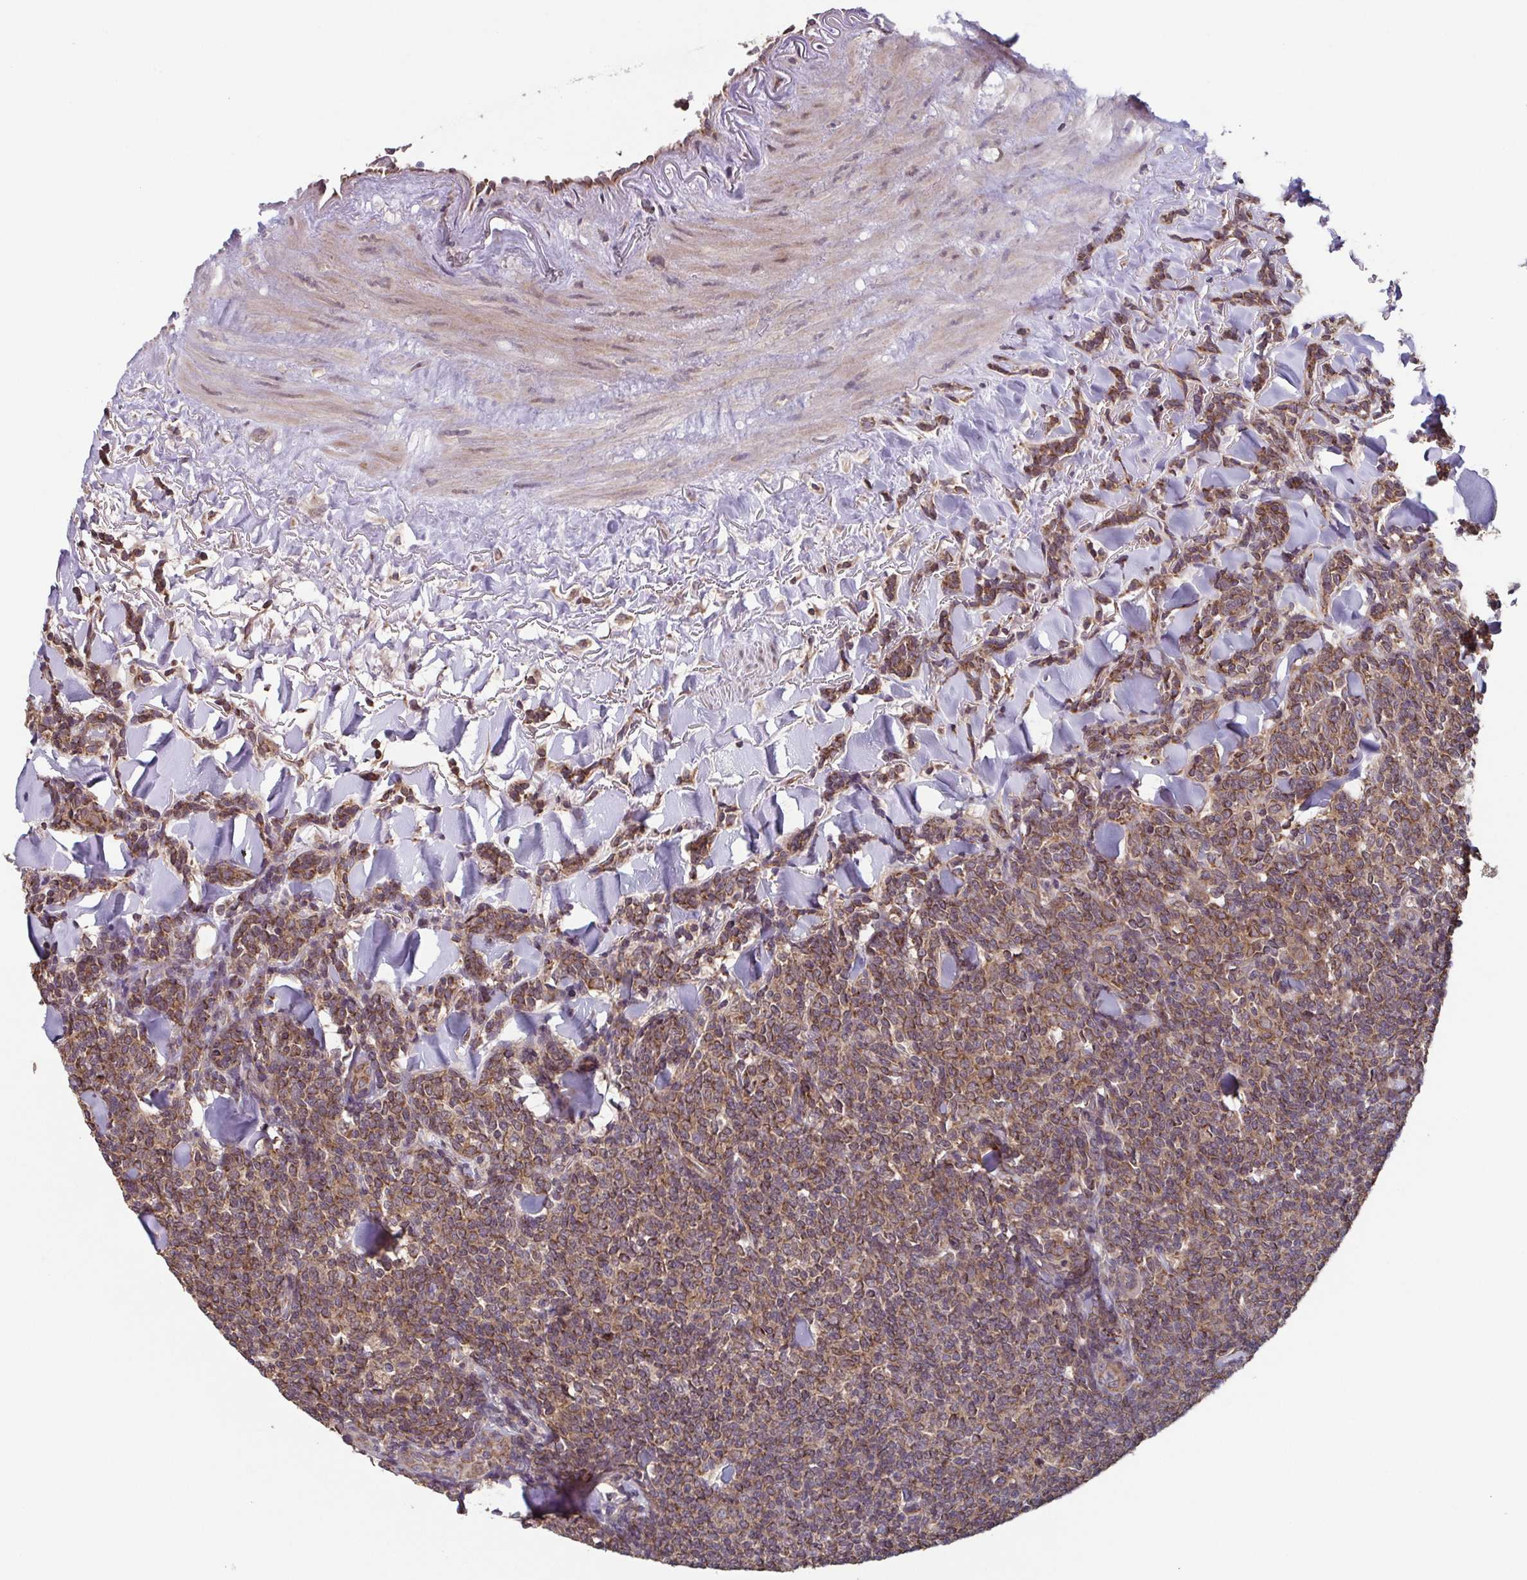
{"staining": {"intensity": "moderate", "quantity": ">75%", "location": "cytoplasmic/membranous"}, "tissue": "lymphoma", "cell_type": "Tumor cells", "image_type": "cancer", "snomed": [{"axis": "morphology", "description": "Malignant lymphoma, non-Hodgkin's type, Low grade"}, {"axis": "topography", "description": "Lymph node"}], "caption": "Protein analysis of low-grade malignant lymphoma, non-Hodgkin's type tissue displays moderate cytoplasmic/membranous staining in about >75% of tumor cells.", "gene": "TTC19", "patient": {"sex": "female", "age": 56}}